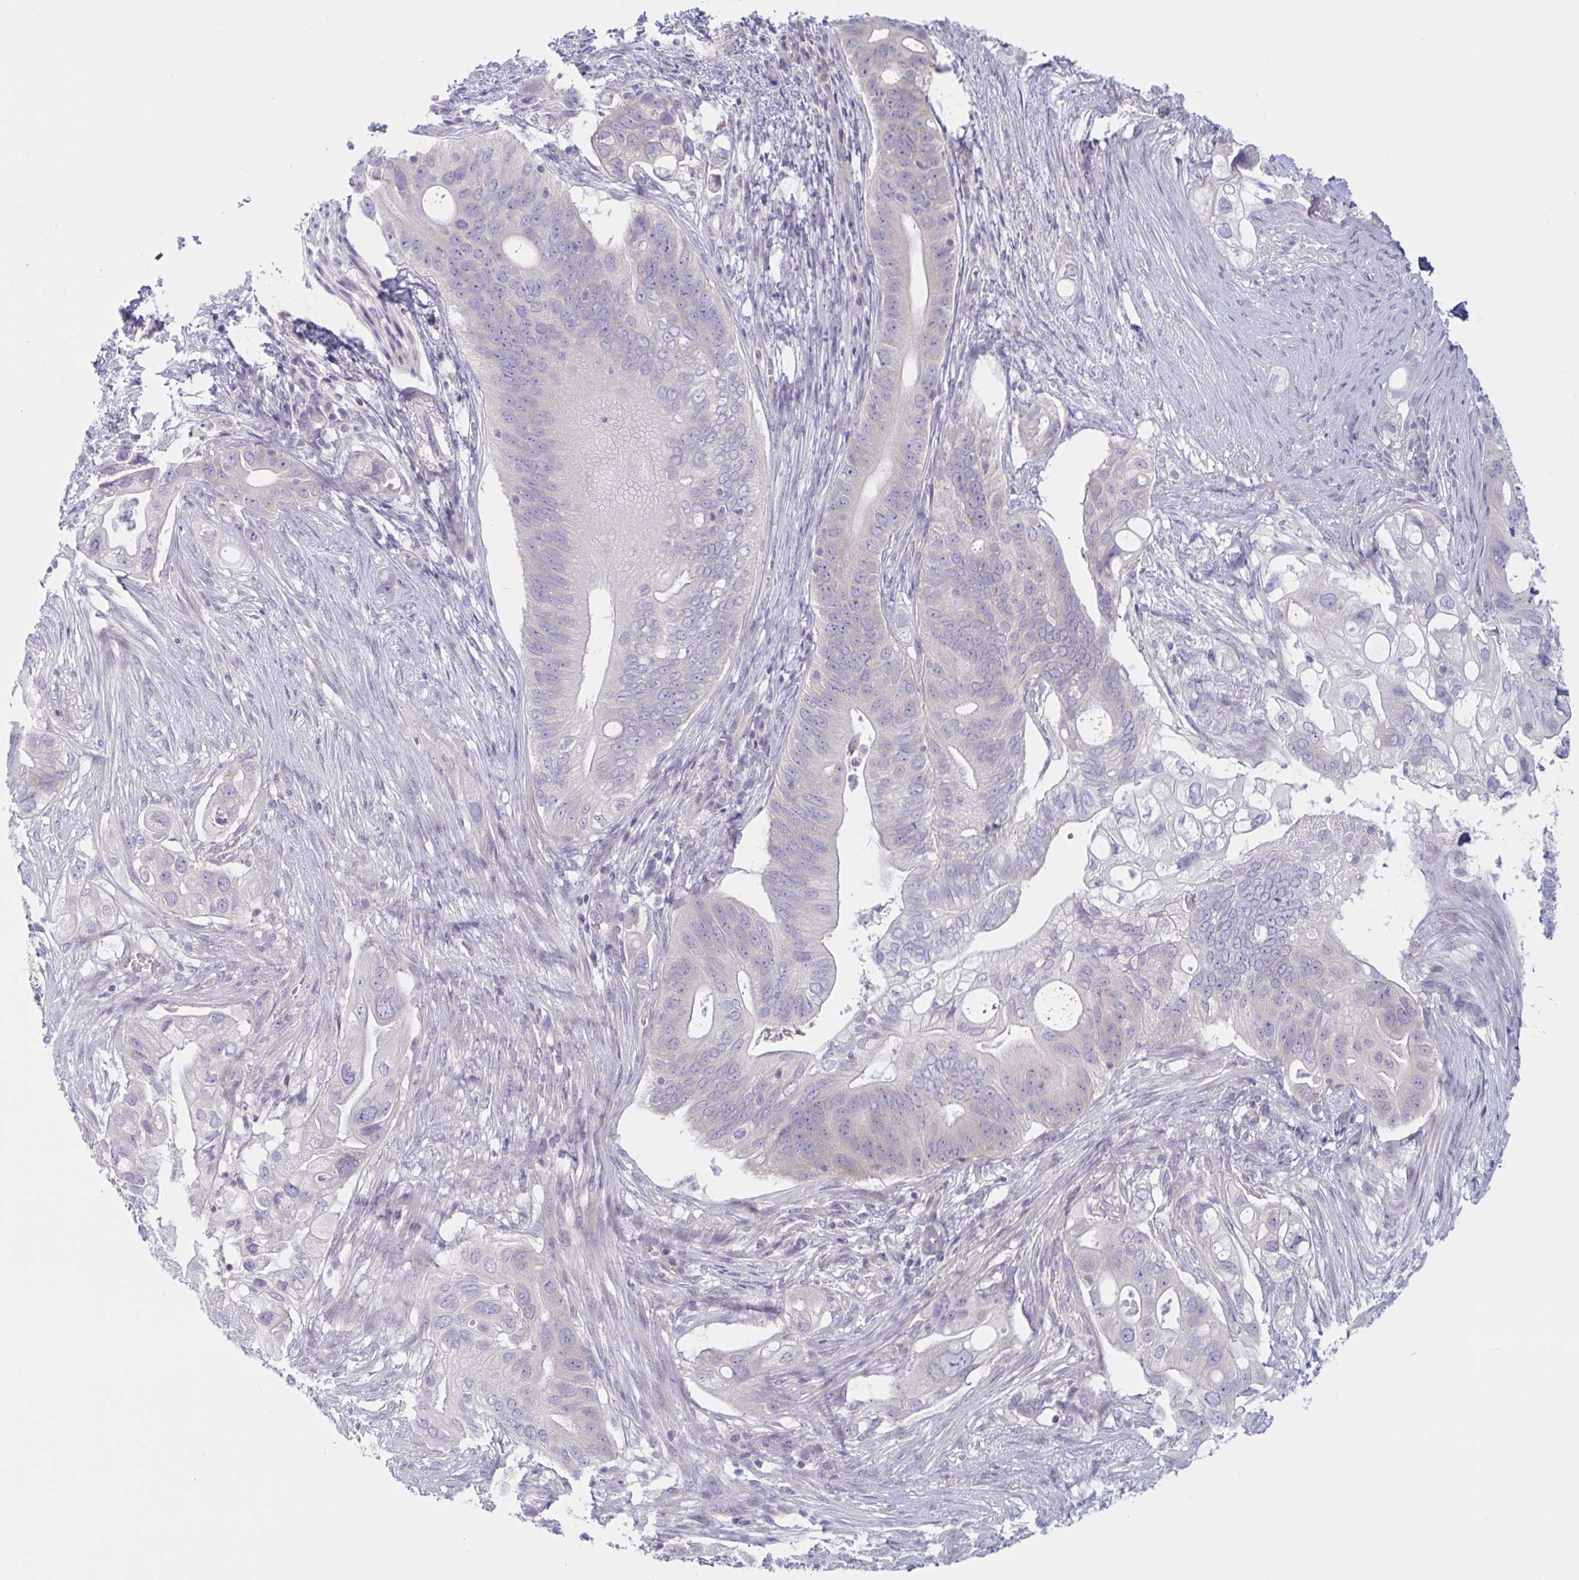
{"staining": {"intensity": "negative", "quantity": "none", "location": "none"}, "tissue": "pancreatic cancer", "cell_type": "Tumor cells", "image_type": "cancer", "snomed": [{"axis": "morphology", "description": "Adenocarcinoma, NOS"}, {"axis": "topography", "description": "Pancreas"}], "caption": "Immunohistochemical staining of human pancreatic adenocarcinoma displays no significant positivity in tumor cells.", "gene": "NAA30", "patient": {"sex": "female", "age": 72}}